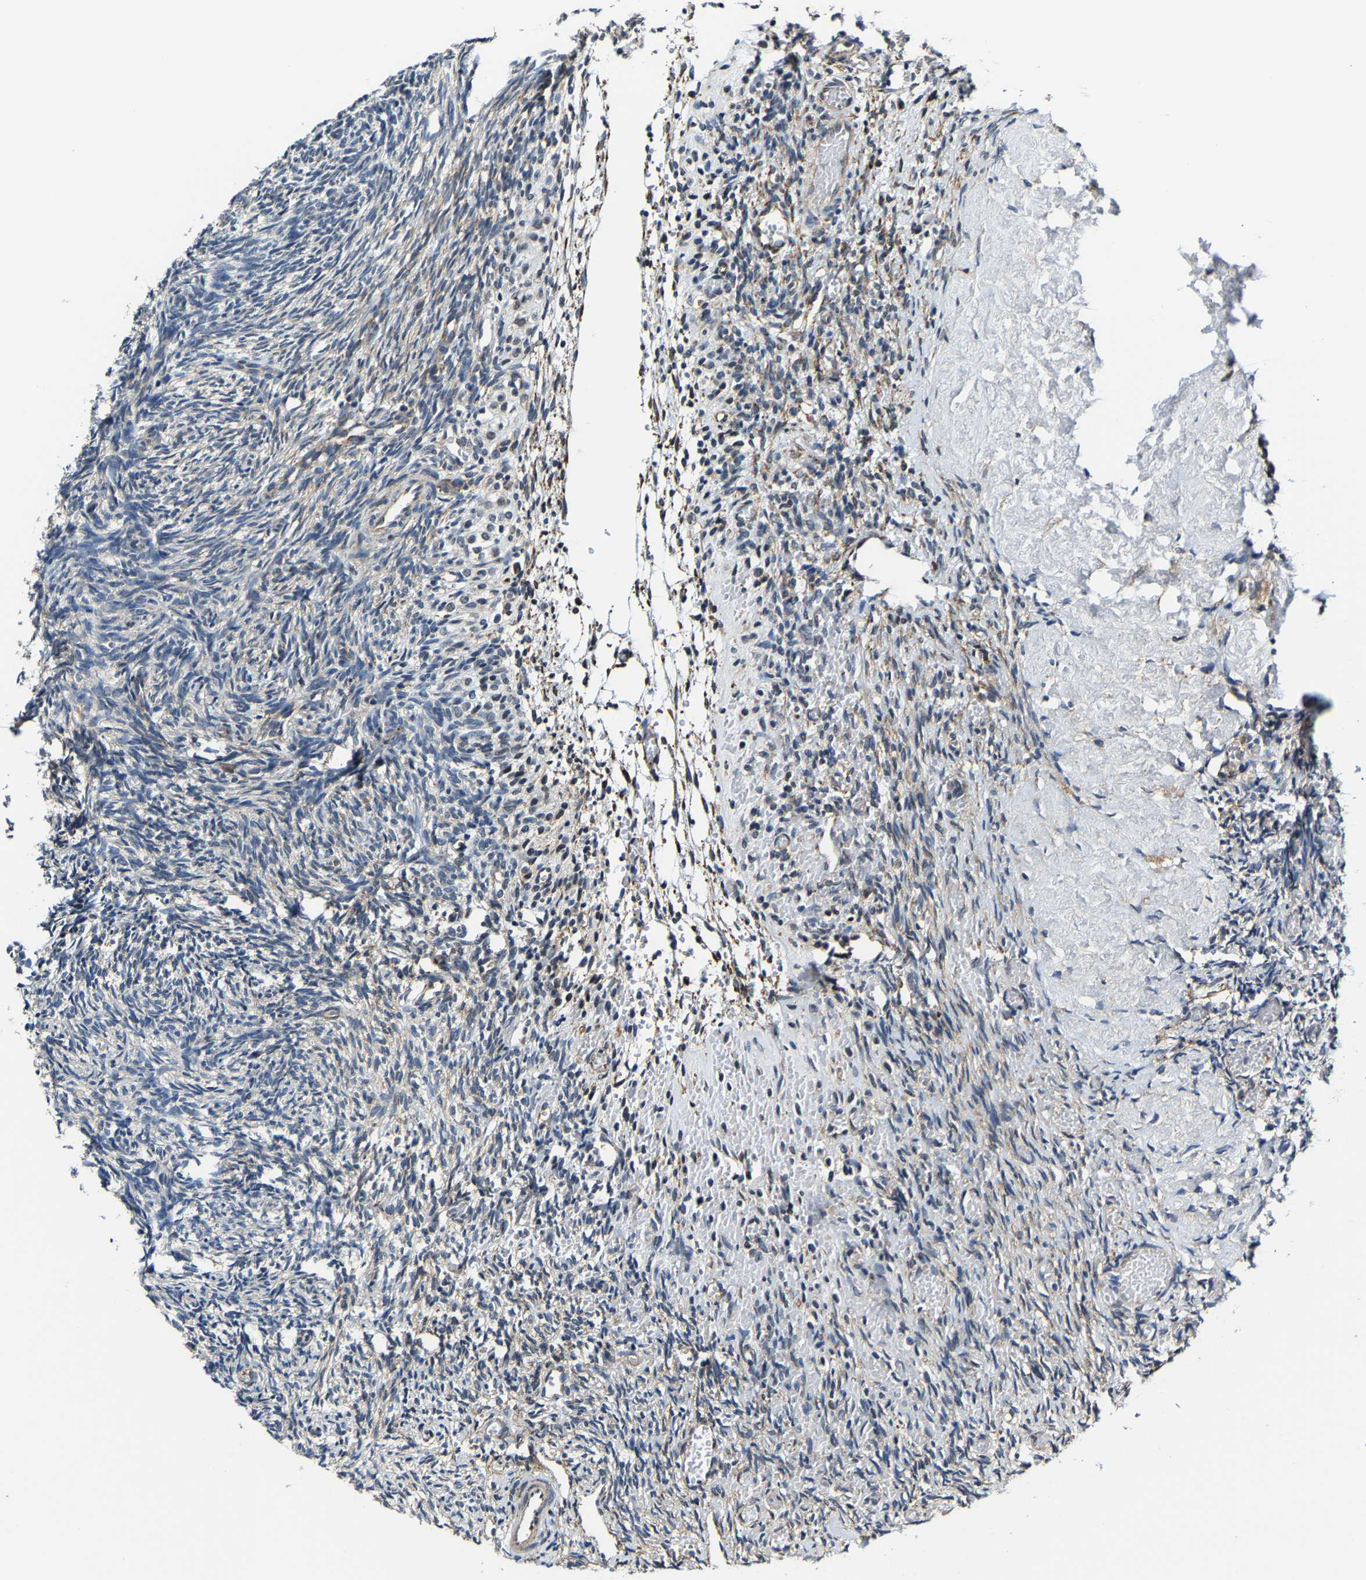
{"staining": {"intensity": "weak", "quantity": "25%-75%", "location": "cytoplasmic/membranous"}, "tissue": "ovary", "cell_type": "Ovarian stroma cells", "image_type": "normal", "snomed": [{"axis": "morphology", "description": "Normal tissue, NOS"}, {"axis": "topography", "description": "Ovary"}], "caption": "There is low levels of weak cytoplasmic/membranous positivity in ovarian stroma cells of benign ovary, as demonstrated by immunohistochemical staining (brown color).", "gene": "METTL1", "patient": {"sex": "female", "age": 41}}